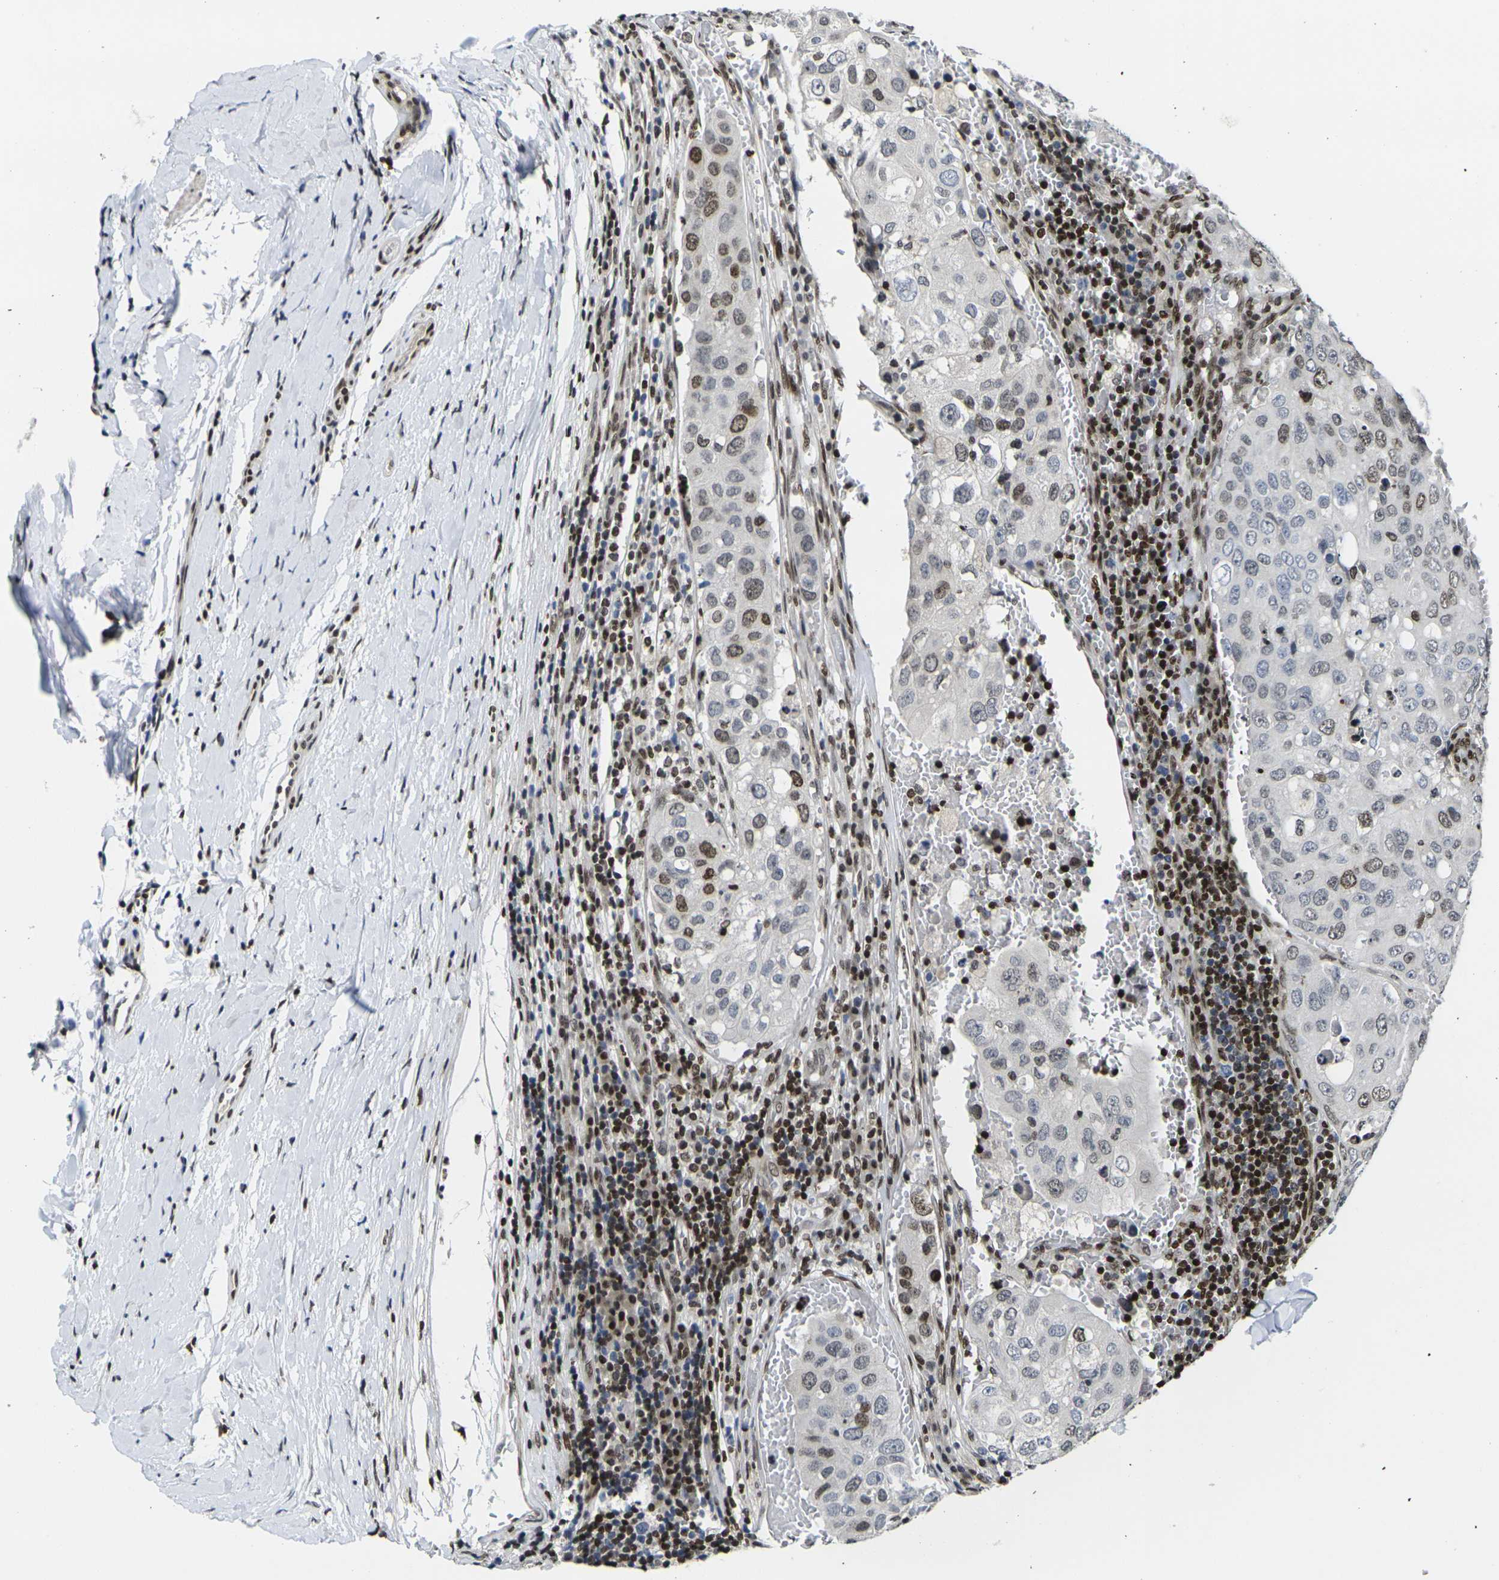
{"staining": {"intensity": "moderate", "quantity": "25%-75%", "location": "nuclear"}, "tissue": "urothelial cancer", "cell_type": "Tumor cells", "image_type": "cancer", "snomed": [{"axis": "morphology", "description": "Urothelial carcinoma, High grade"}, {"axis": "topography", "description": "Lymph node"}, {"axis": "topography", "description": "Urinary bladder"}], "caption": "A medium amount of moderate nuclear positivity is identified in approximately 25%-75% of tumor cells in high-grade urothelial carcinoma tissue.", "gene": "H1-10", "patient": {"sex": "male", "age": 51}}